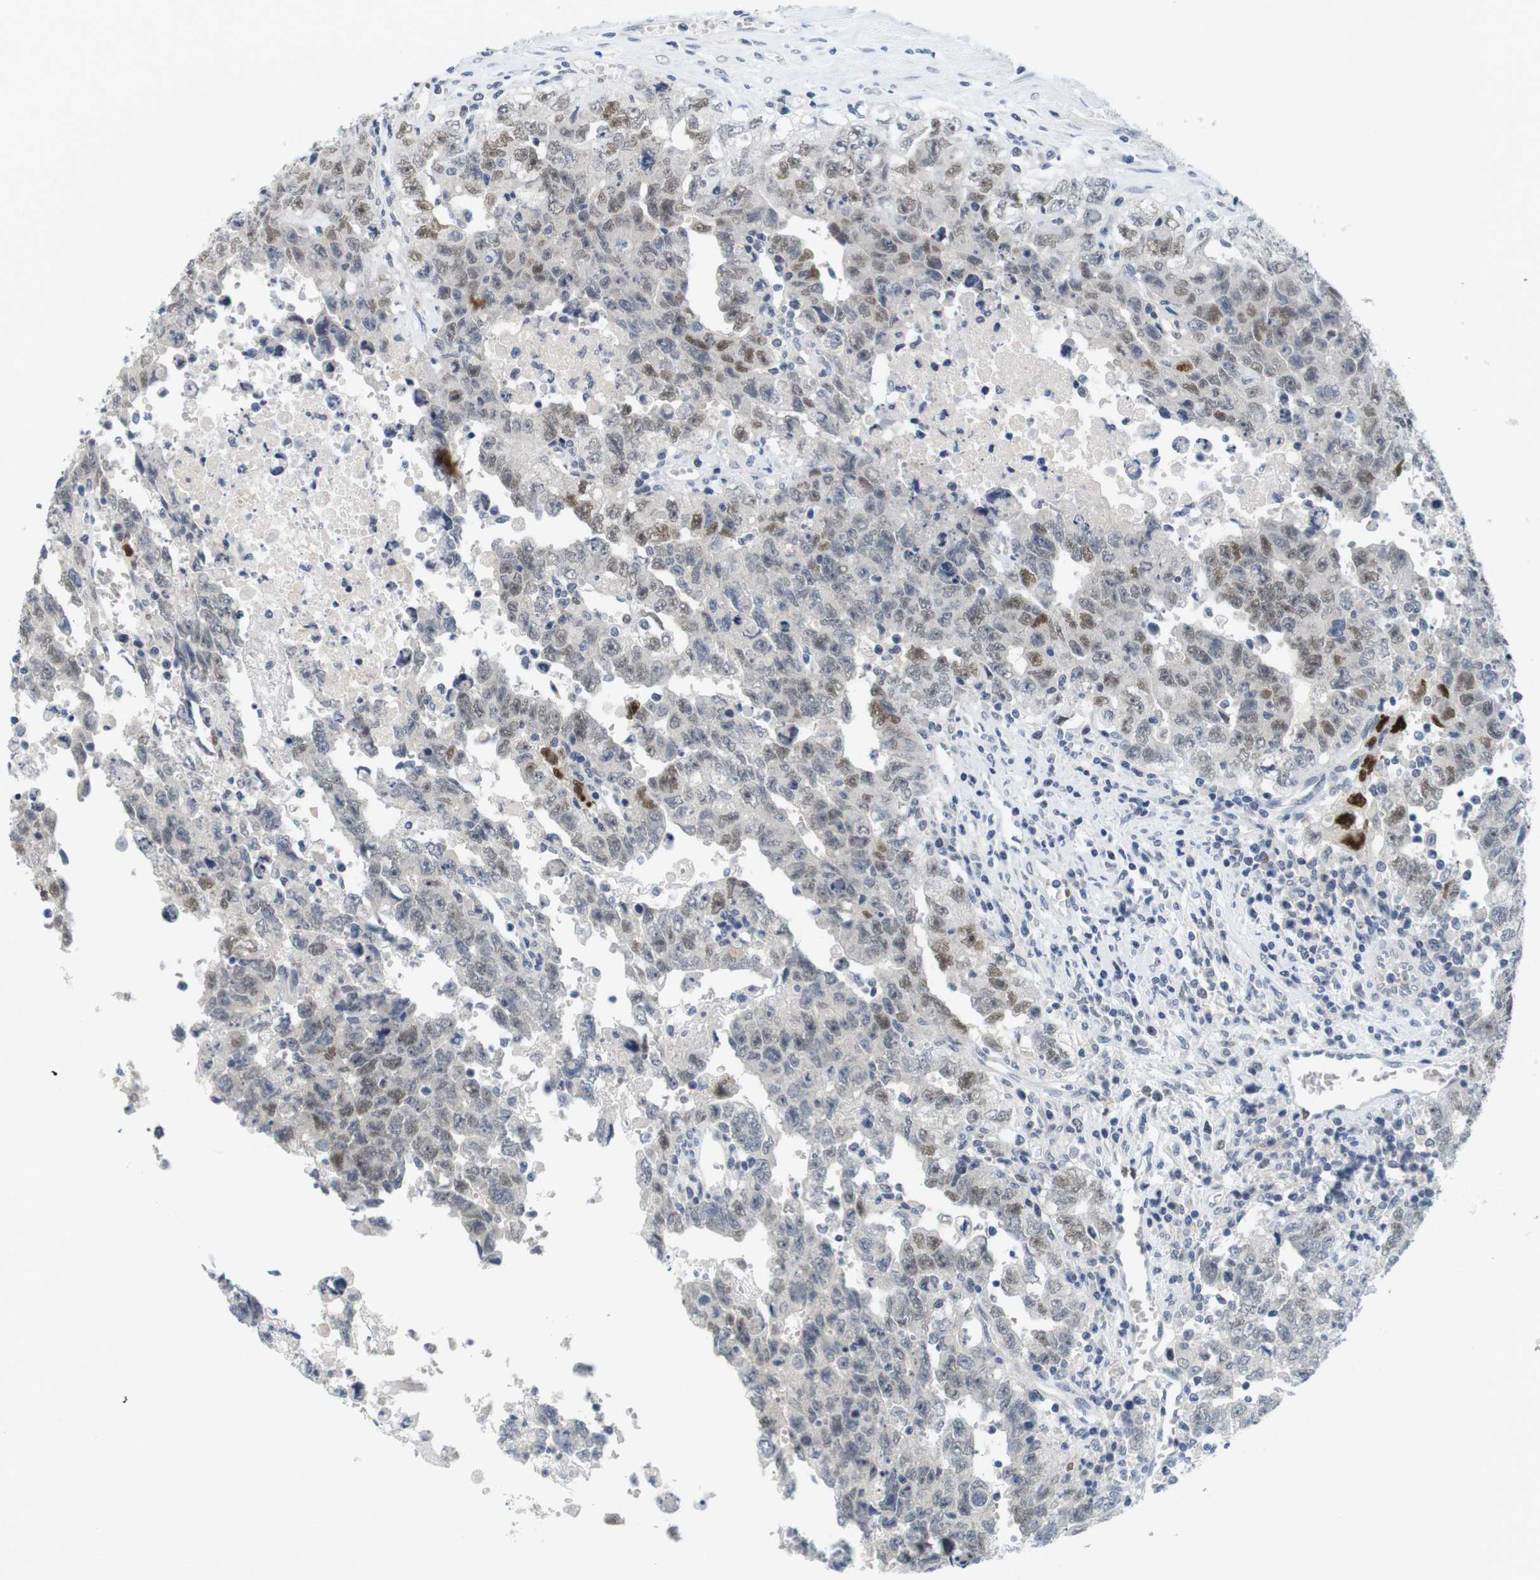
{"staining": {"intensity": "strong", "quantity": "25%-75%", "location": "nuclear"}, "tissue": "testis cancer", "cell_type": "Tumor cells", "image_type": "cancer", "snomed": [{"axis": "morphology", "description": "Carcinoma, Embryonal, NOS"}, {"axis": "topography", "description": "Testis"}], "caption": "Brown immunohistochemical staining in embryonal carcinoma (testis) displays strong nuclear expression in approximately 25%-75% of tumor cells.", "gene": "SKP2", "patient": {"sex": "male", "age": 28}}